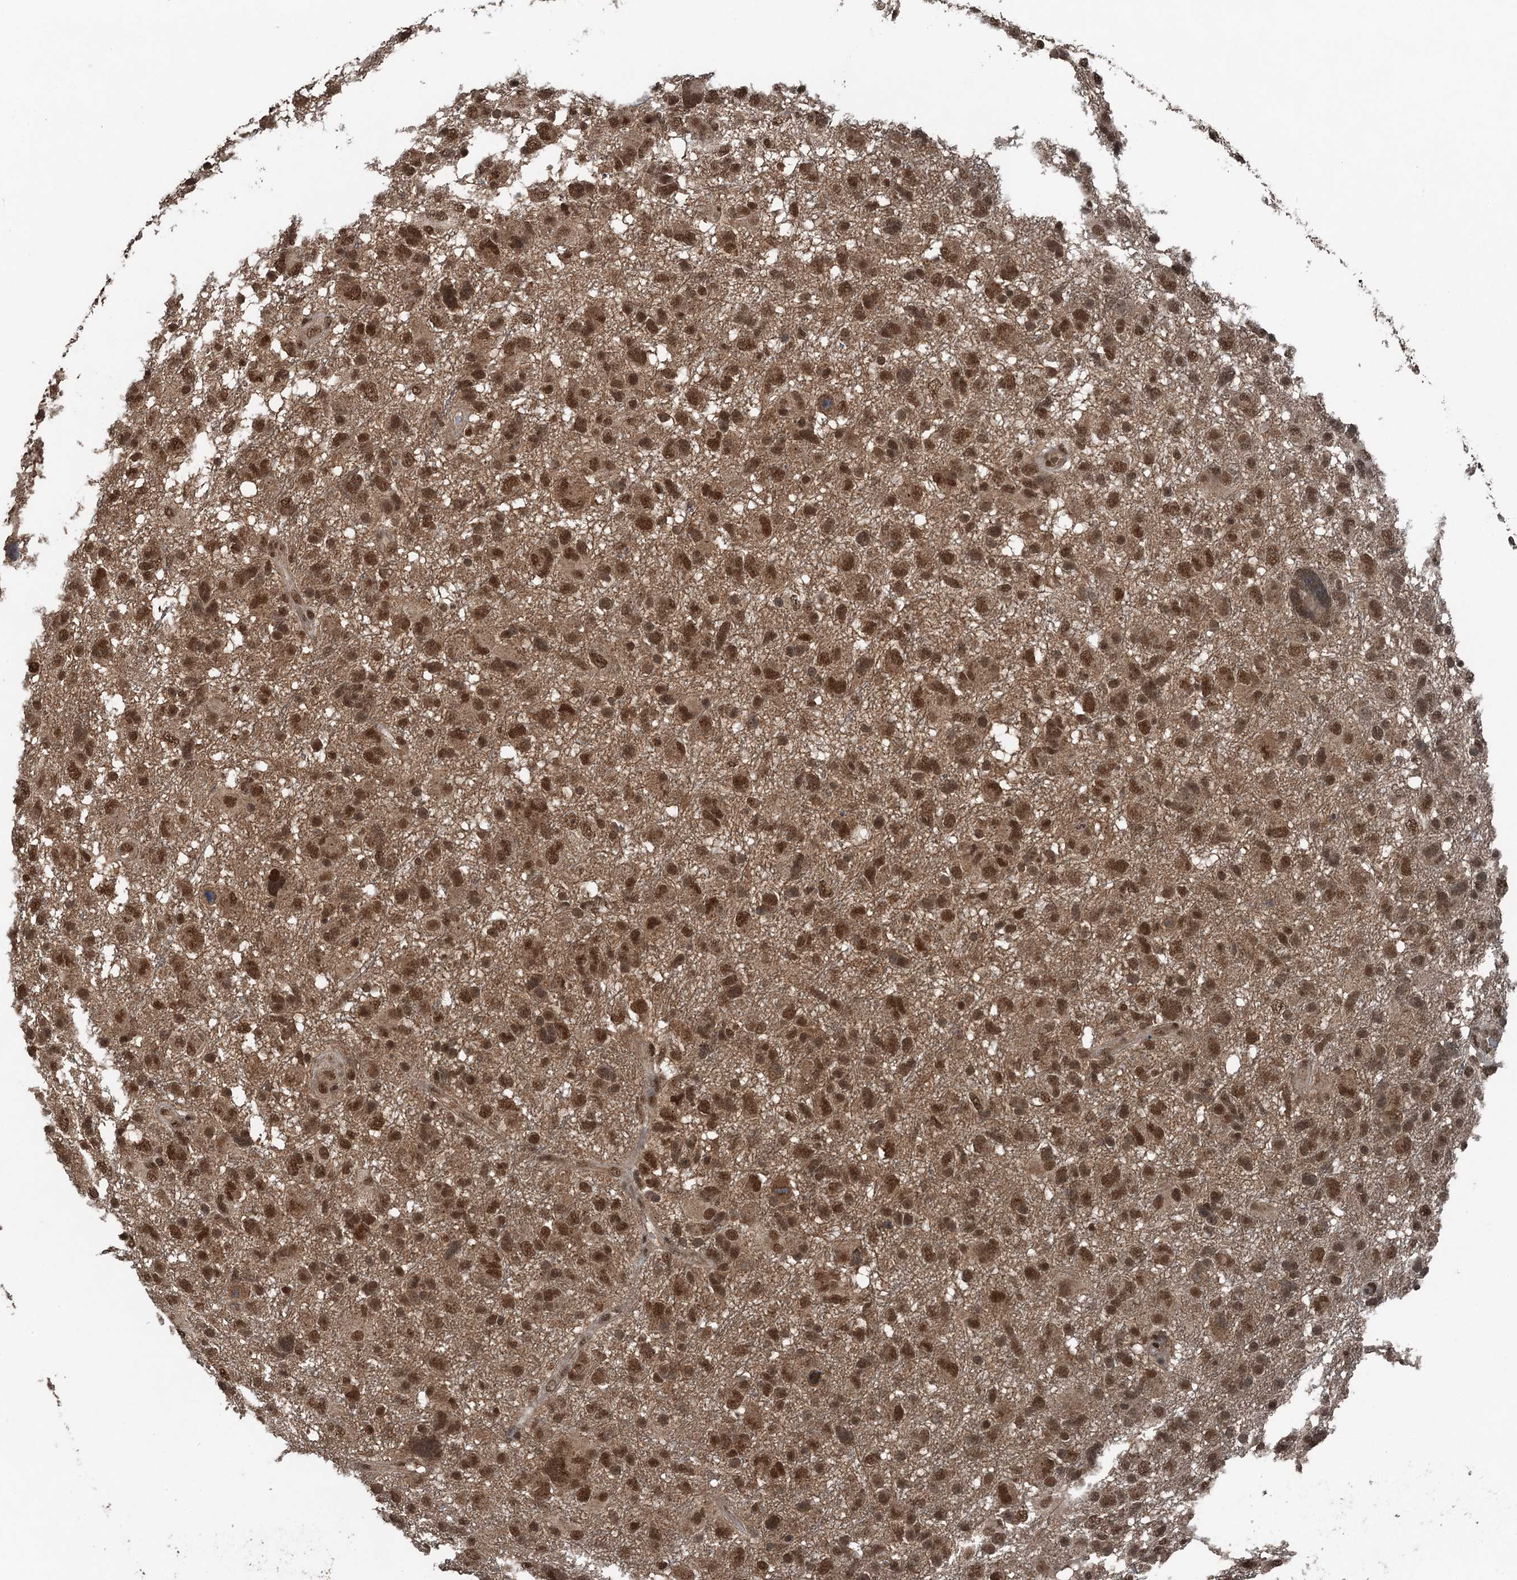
{"staining": {"intensity": "moderate", "quantity": ">75%", "location": "nuclear"}, "tissue": "glioma", "cell_type": "Tumor cells", "image_type": "cancer", "snomed": [{"axis": "morphology", "description": "Glioma, malignant, High grade"}, {"axis": "topography", "description": "Brain"}], "caption": "This is a histology image of immunohistochemistry (IHC) staining of glioma, which shows moderate positivity in the nuclear of tumor cells.", "gene": "UBXN6", "patient": {"sex": "male", "age": 61}}